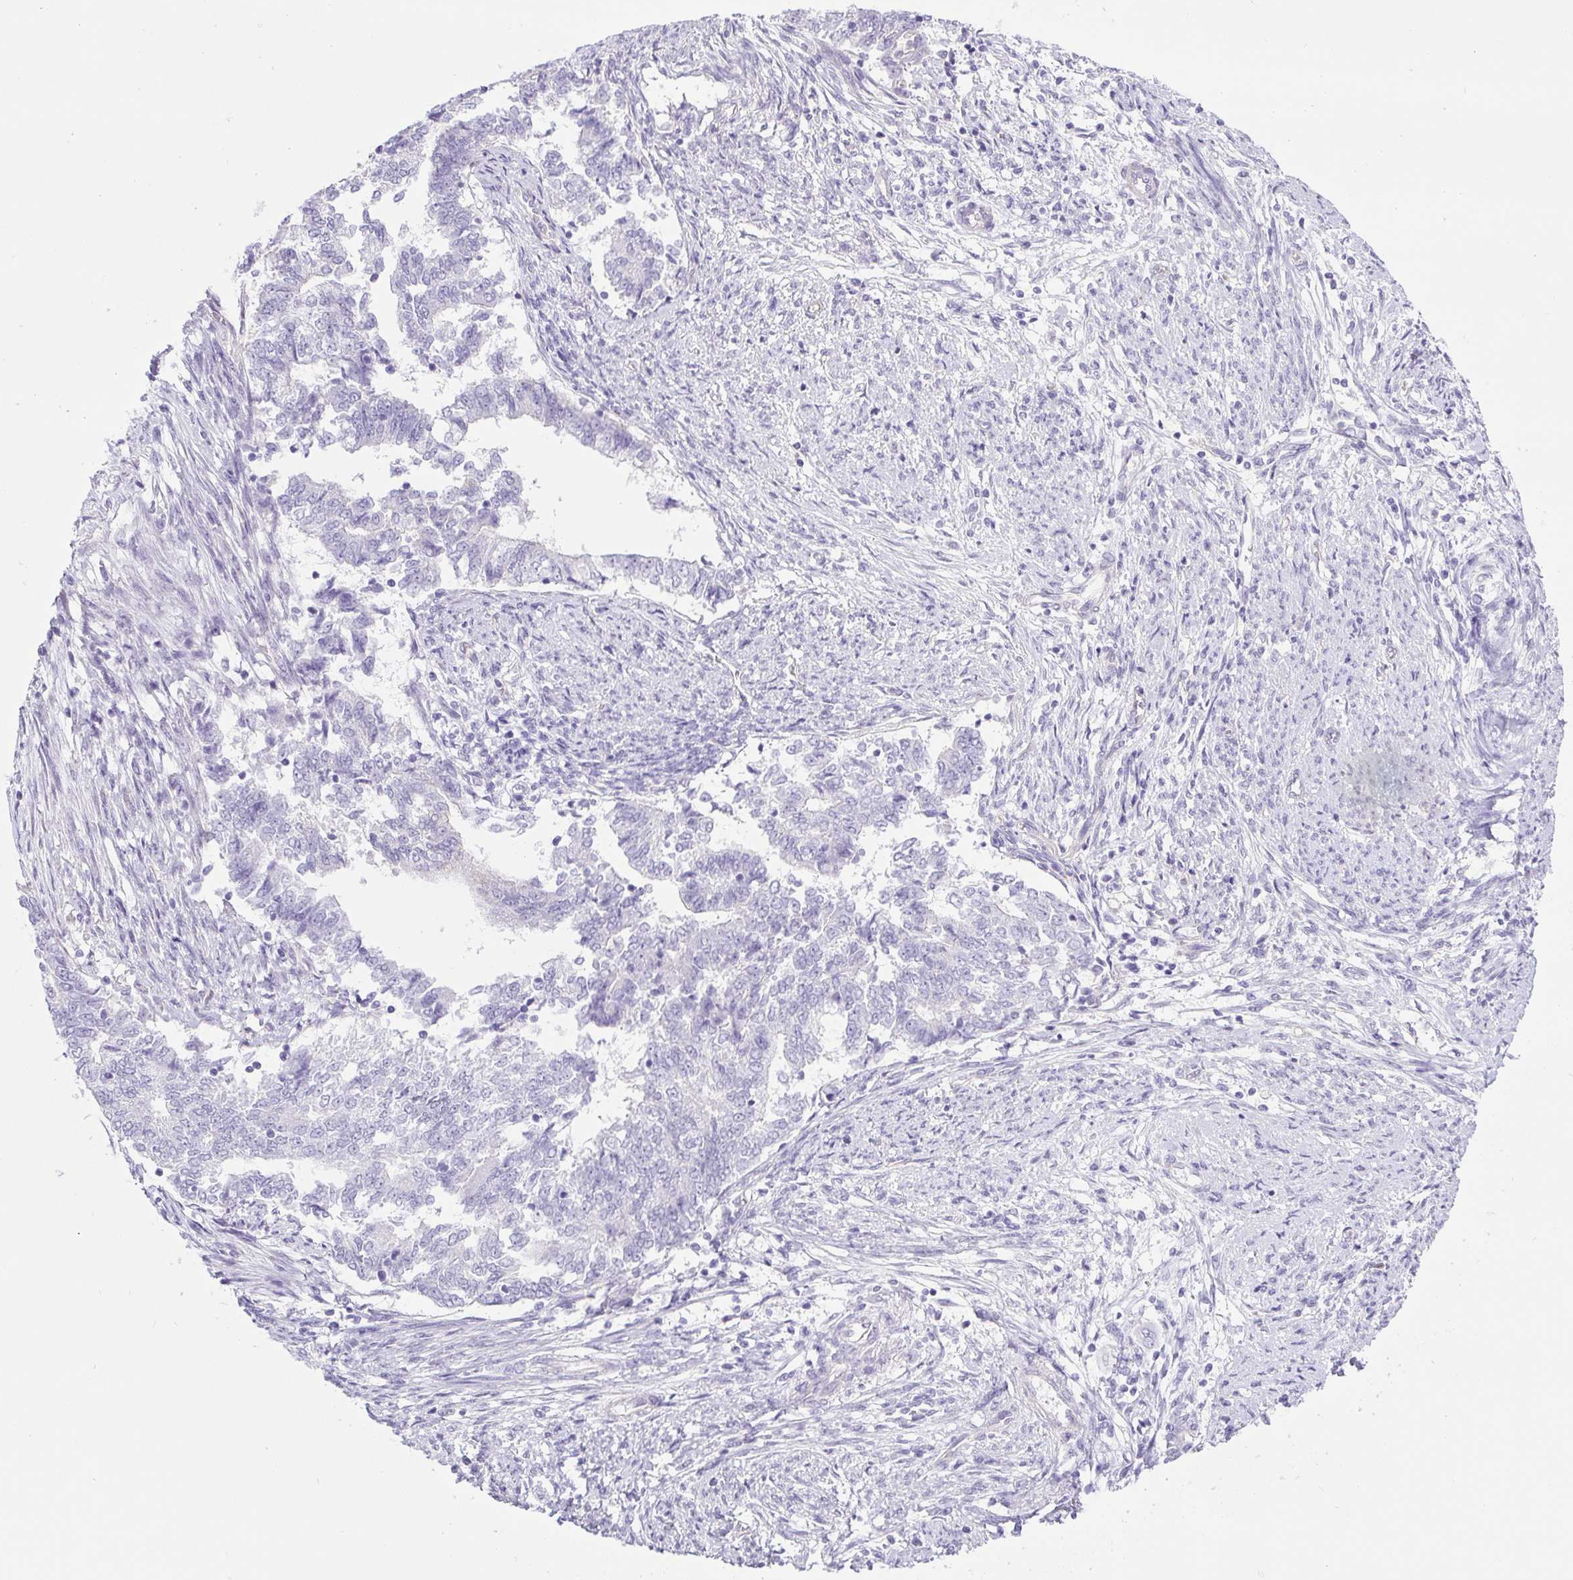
{"staining": {"intensity": "negative", "quantity": "none", "location": "none"}, "tissue": "endometrial cancer", "cell_type": "Tumor cells", "image_type": "cancer", "snomed": [{"axis": "morphology", "description": "Adenocarcinoma, NOS"}, {"axis": "topography", "description": "Endometrium"}], "caption": "A high-resolution image shows immunohistochemistry (IHC) staining of endometrial cancer (adenocarcinoma), which demonstrates no significant positivity in tumor cells.", "gene": "BCAS1", "patient": {"sex": "female", "age": 65}}